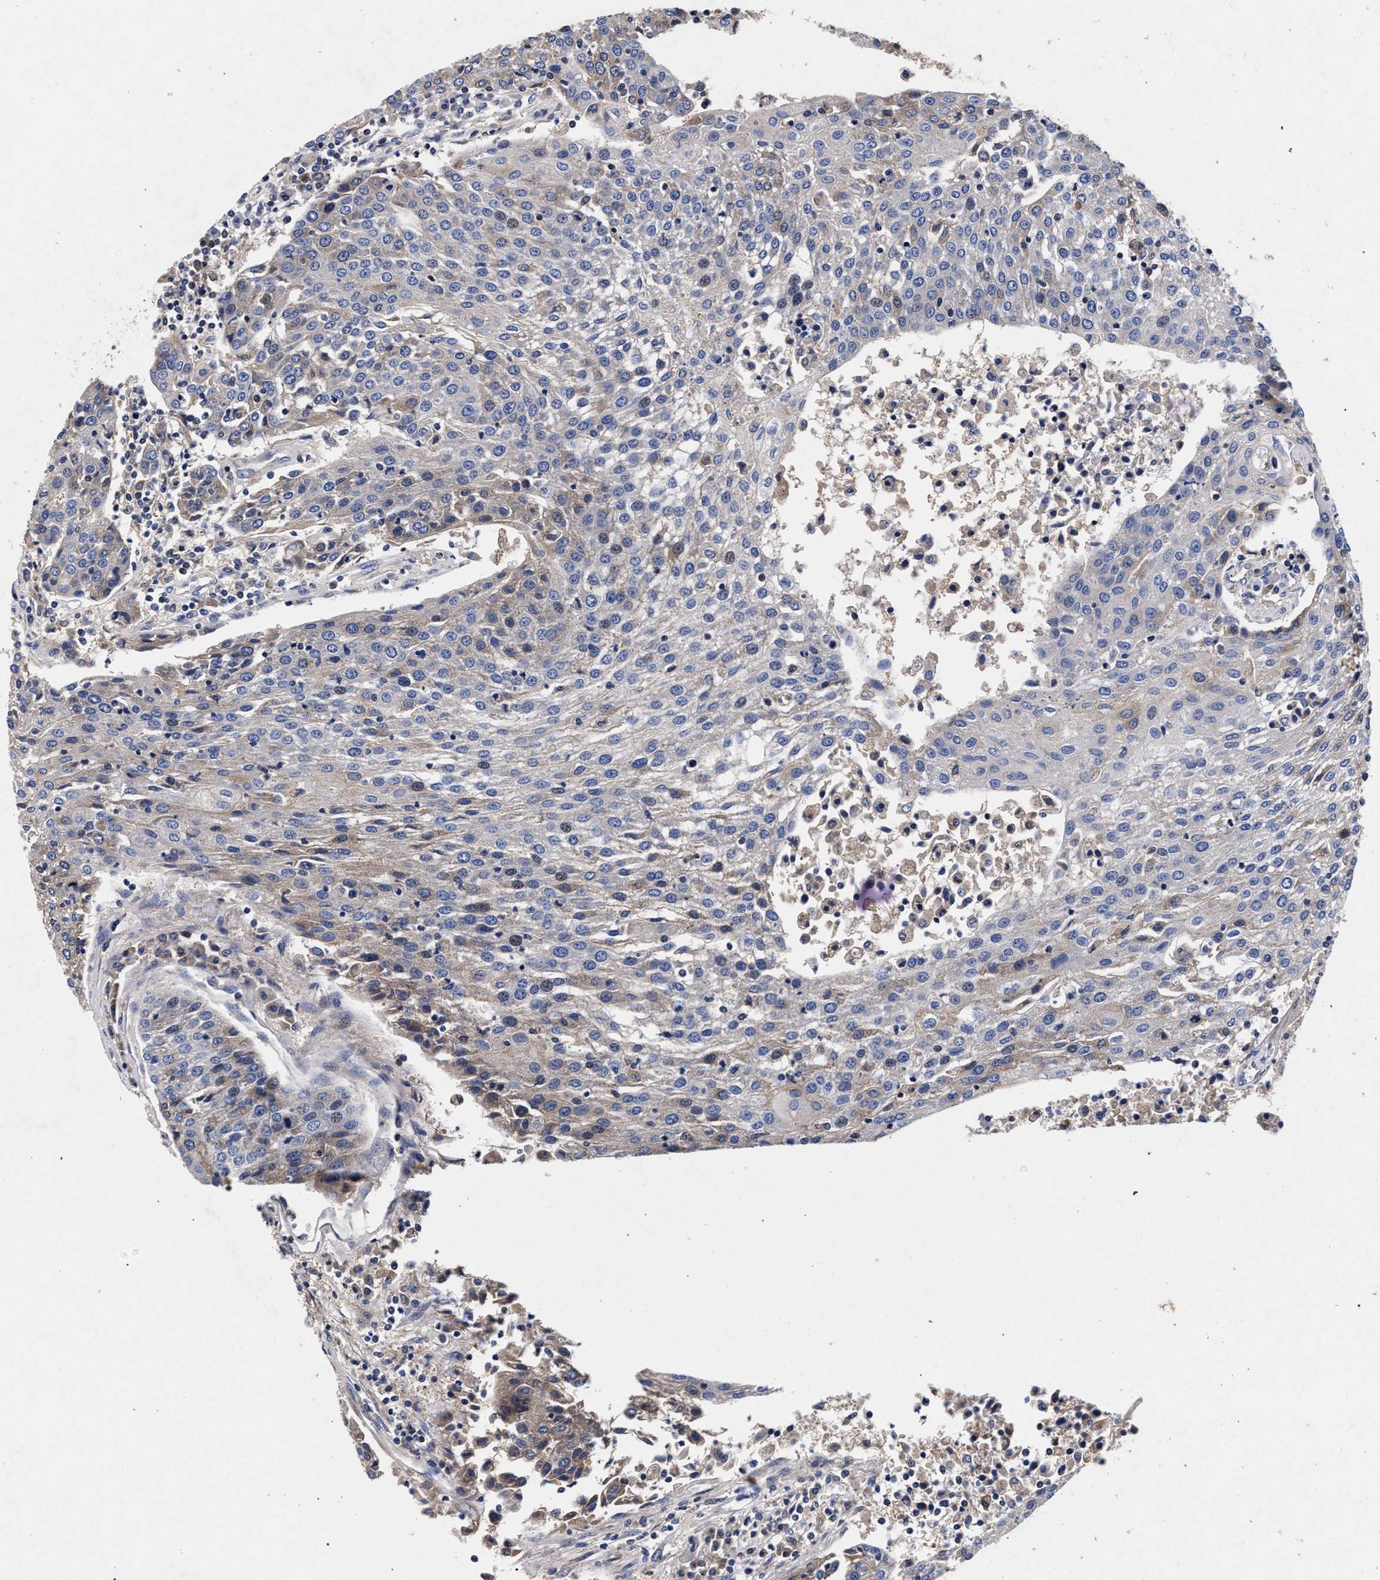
{"staining": {"intensity": "weak", "quantity": "<25%", "location": "cytoplasmic/membranous"}, "tissue": "urothelial cancer", "cell_type": "Tumor cells", "image_type": "cancer", "snomed": [{"axis": "morphology", "description": "Urothelial carcinoma, High grade"}, {"axis": "topography", "description": "Urinary bladder"}], "caption": "Histopathology image shows no significant protein positivity in tumor cells of urothelial cancer. (Stains: DAB immunohistochemistry with hematoxylin counter stain, Microscopy: brightfield microscopy at high magnification).", "gene": "HSD17B14", "patient": {"sex": "female", "age": 85}}